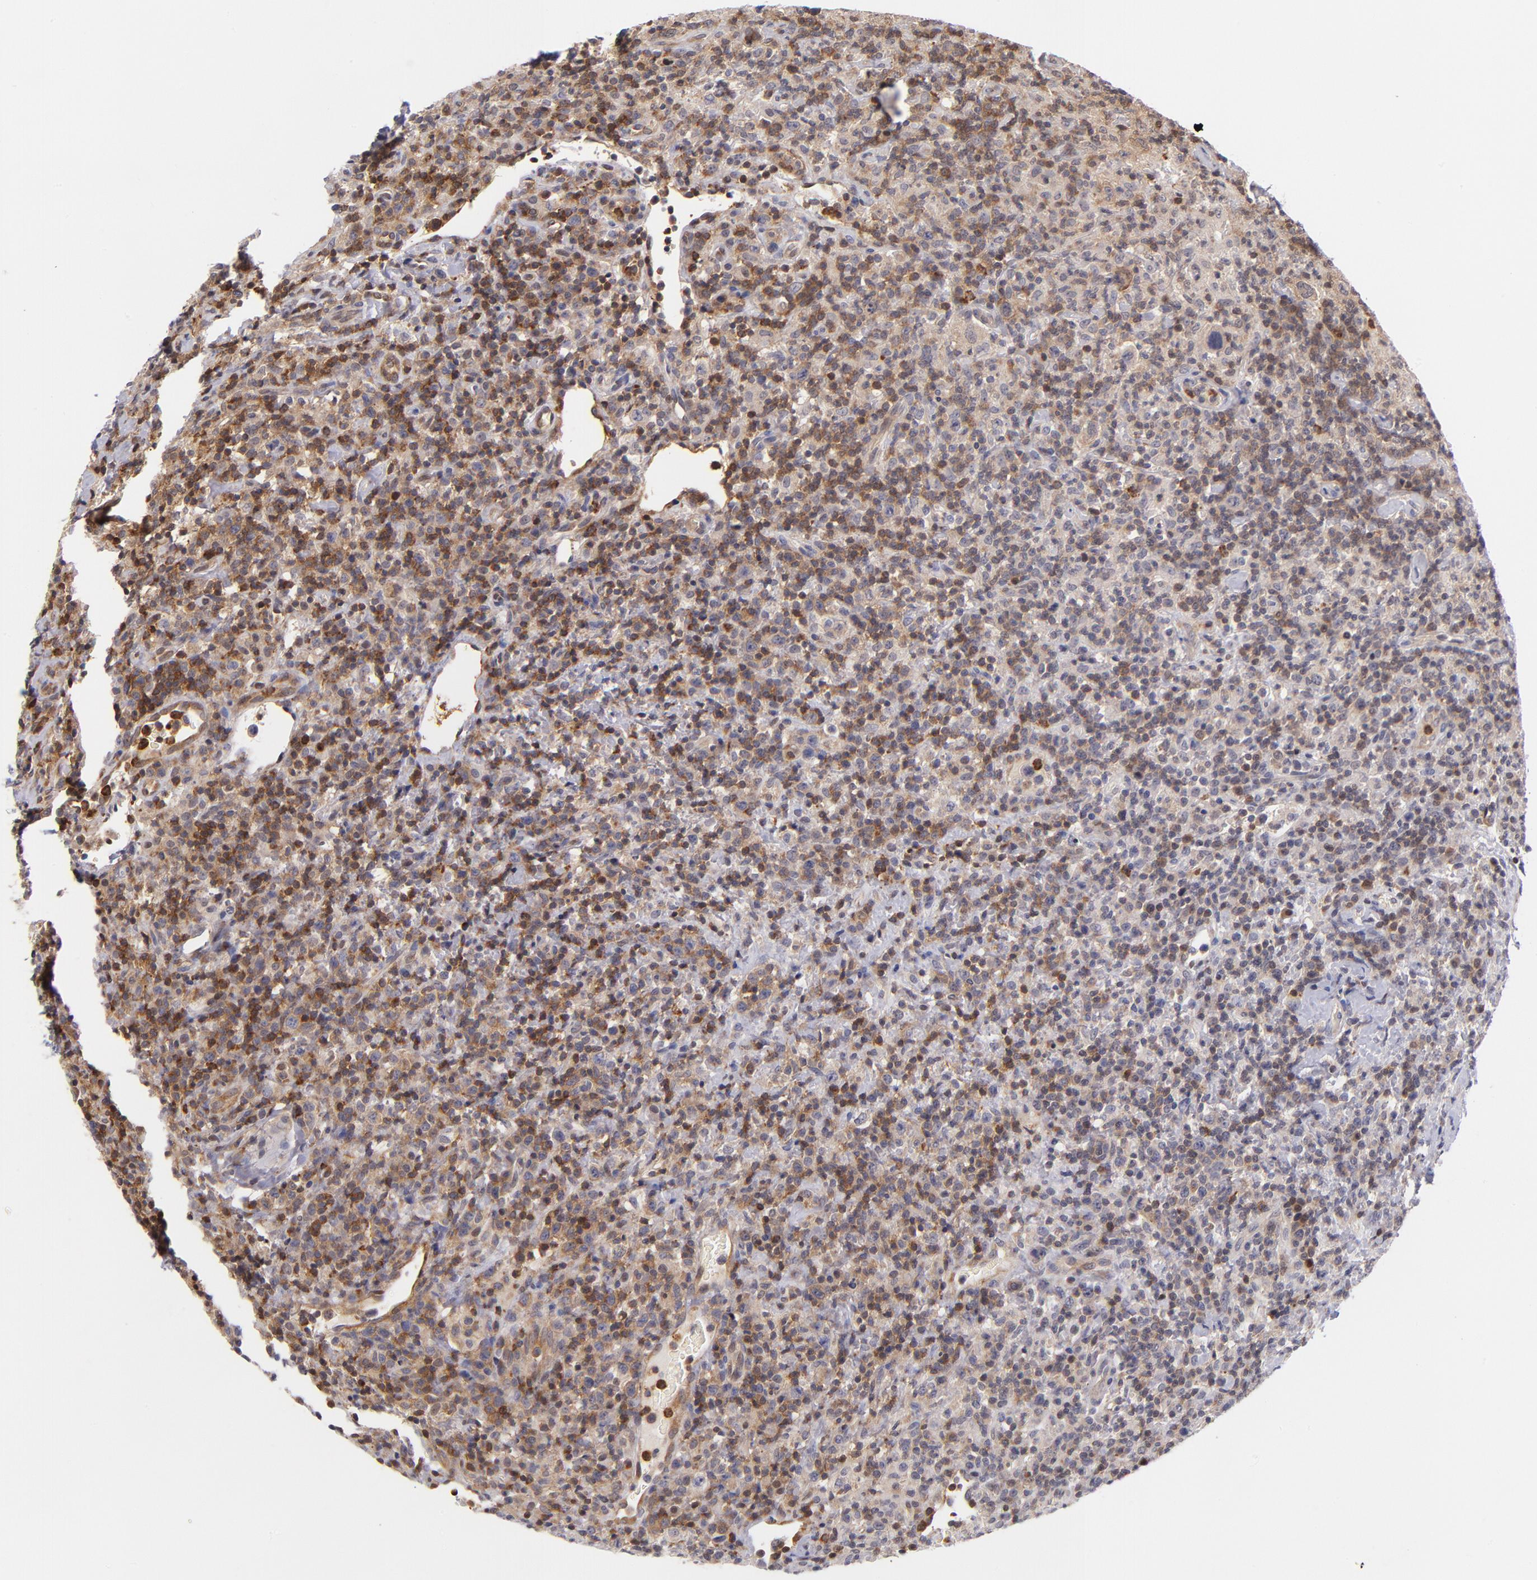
{"staining": {"intensity": "moderate", "quantity": "25%-75%", "location": "cytoplasmic/membranous,nuclear"}, "tissue": "lymphoma", "cell_type": "Tumor cells", "image_type": "cancer", "snomed": [{"axis": "morphology", "description": "Hodgkin's disease, NOS"}, {"axis": "topography", "description": "Lymph node"}], "caption": "Immunohistochemical staining of lymphoma demonstrates moderate cytoplasmic/membranous and nuclear protein staining in approximately 25%-75% of tumor cells.", "gene": "YWHAB", "patient": {"sex": "male", "age": 65}}